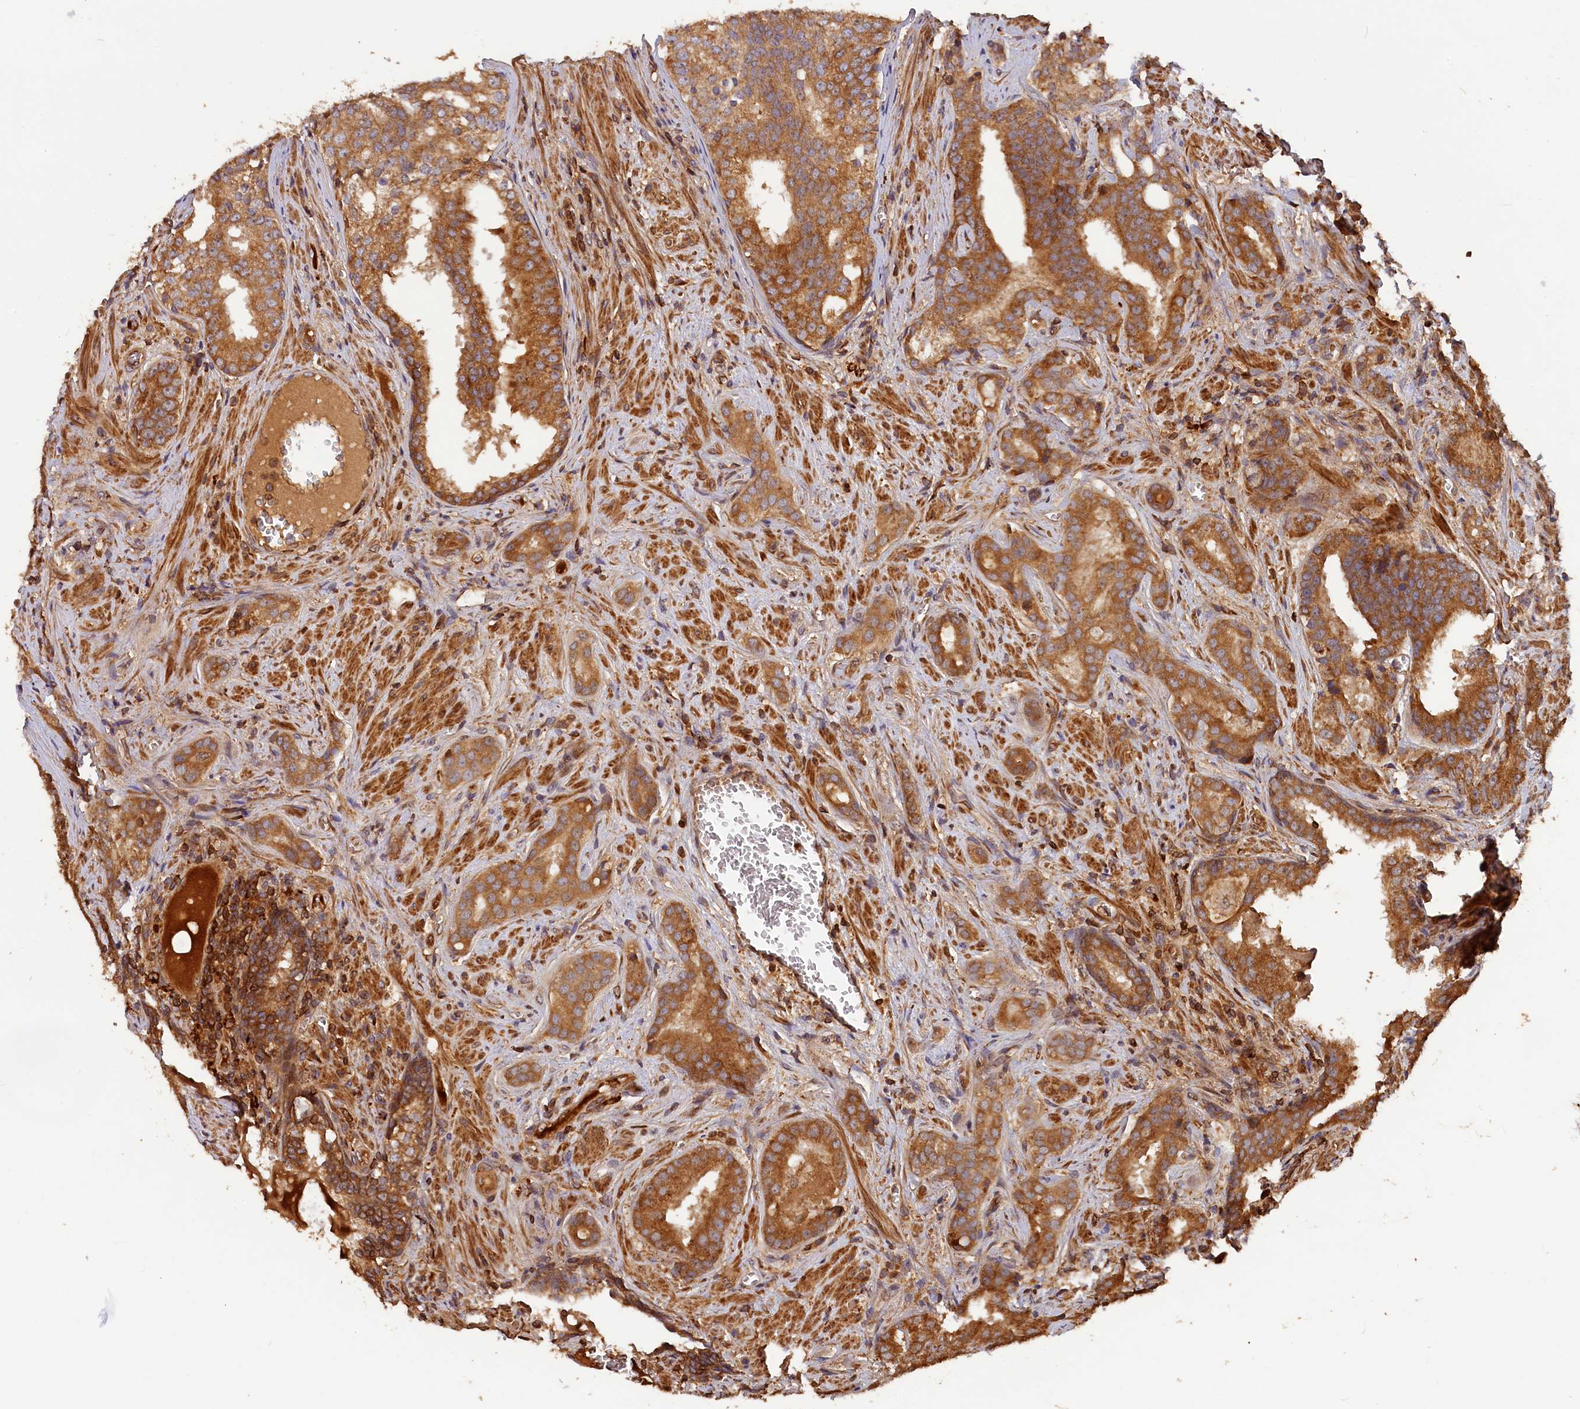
{"staining": {"intensity": "strong", "quantity": ">75%", "location": "cytoplasmic/membranous"}, "tissue": "prostate cancer", "cell_type": "Tumor cells", "image_type": "cancer", "snomed": [{"axis": "morphology", "description": "Adenocarcinoma, High grade"}, {"axis": "topography", "description": "Prostate"}], "caption": "Tumor cells show high levels of strong cytoplasmic/membranous staining in about >75% of cells in human prostate cancer (high-grade adenocarcinoma).", "gene": "HMOX2", "patient": {"sex": "male", "age": 55}}